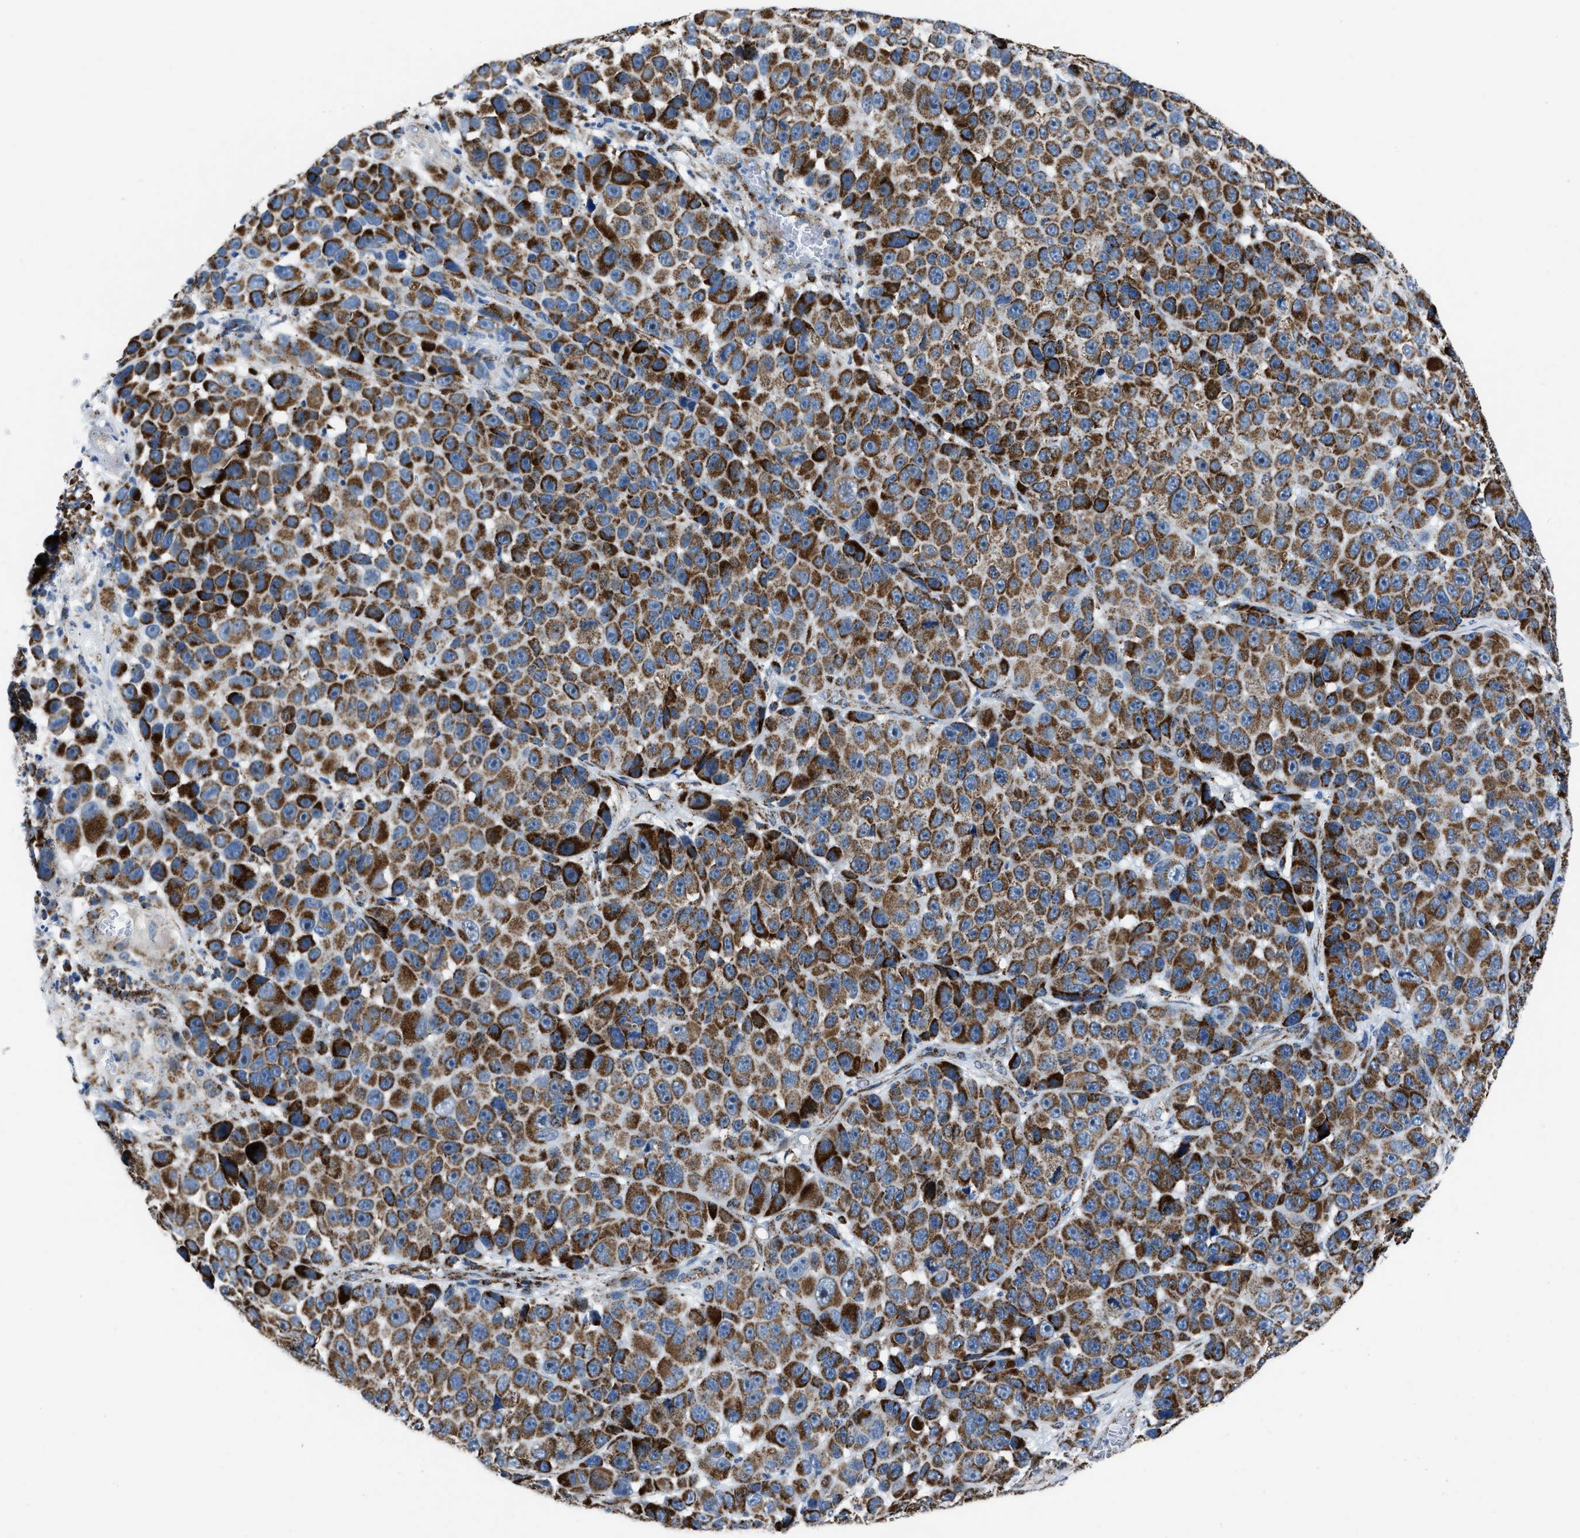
{"staining": {"intensity": "strong", "quantity": ">75%", "location": "cytoplasmic/membranous"}, "tissue": "melanoma", "cell_type": "Tumor cells", "image_type": "cancer", "snomed": [{"axis": "morphology", "description": "Malignant melanoma, NOS"}, {"axis": "topography", "description": "Skin"}], "caption": "Malignant melanoma was stained to show a protein in brown. There is high levels of strong cytoplasmic/membranous expression in approximately >75% of tumor cells.", "gene": "NSD3", "patient": {"sex": "male", "age": 53}}